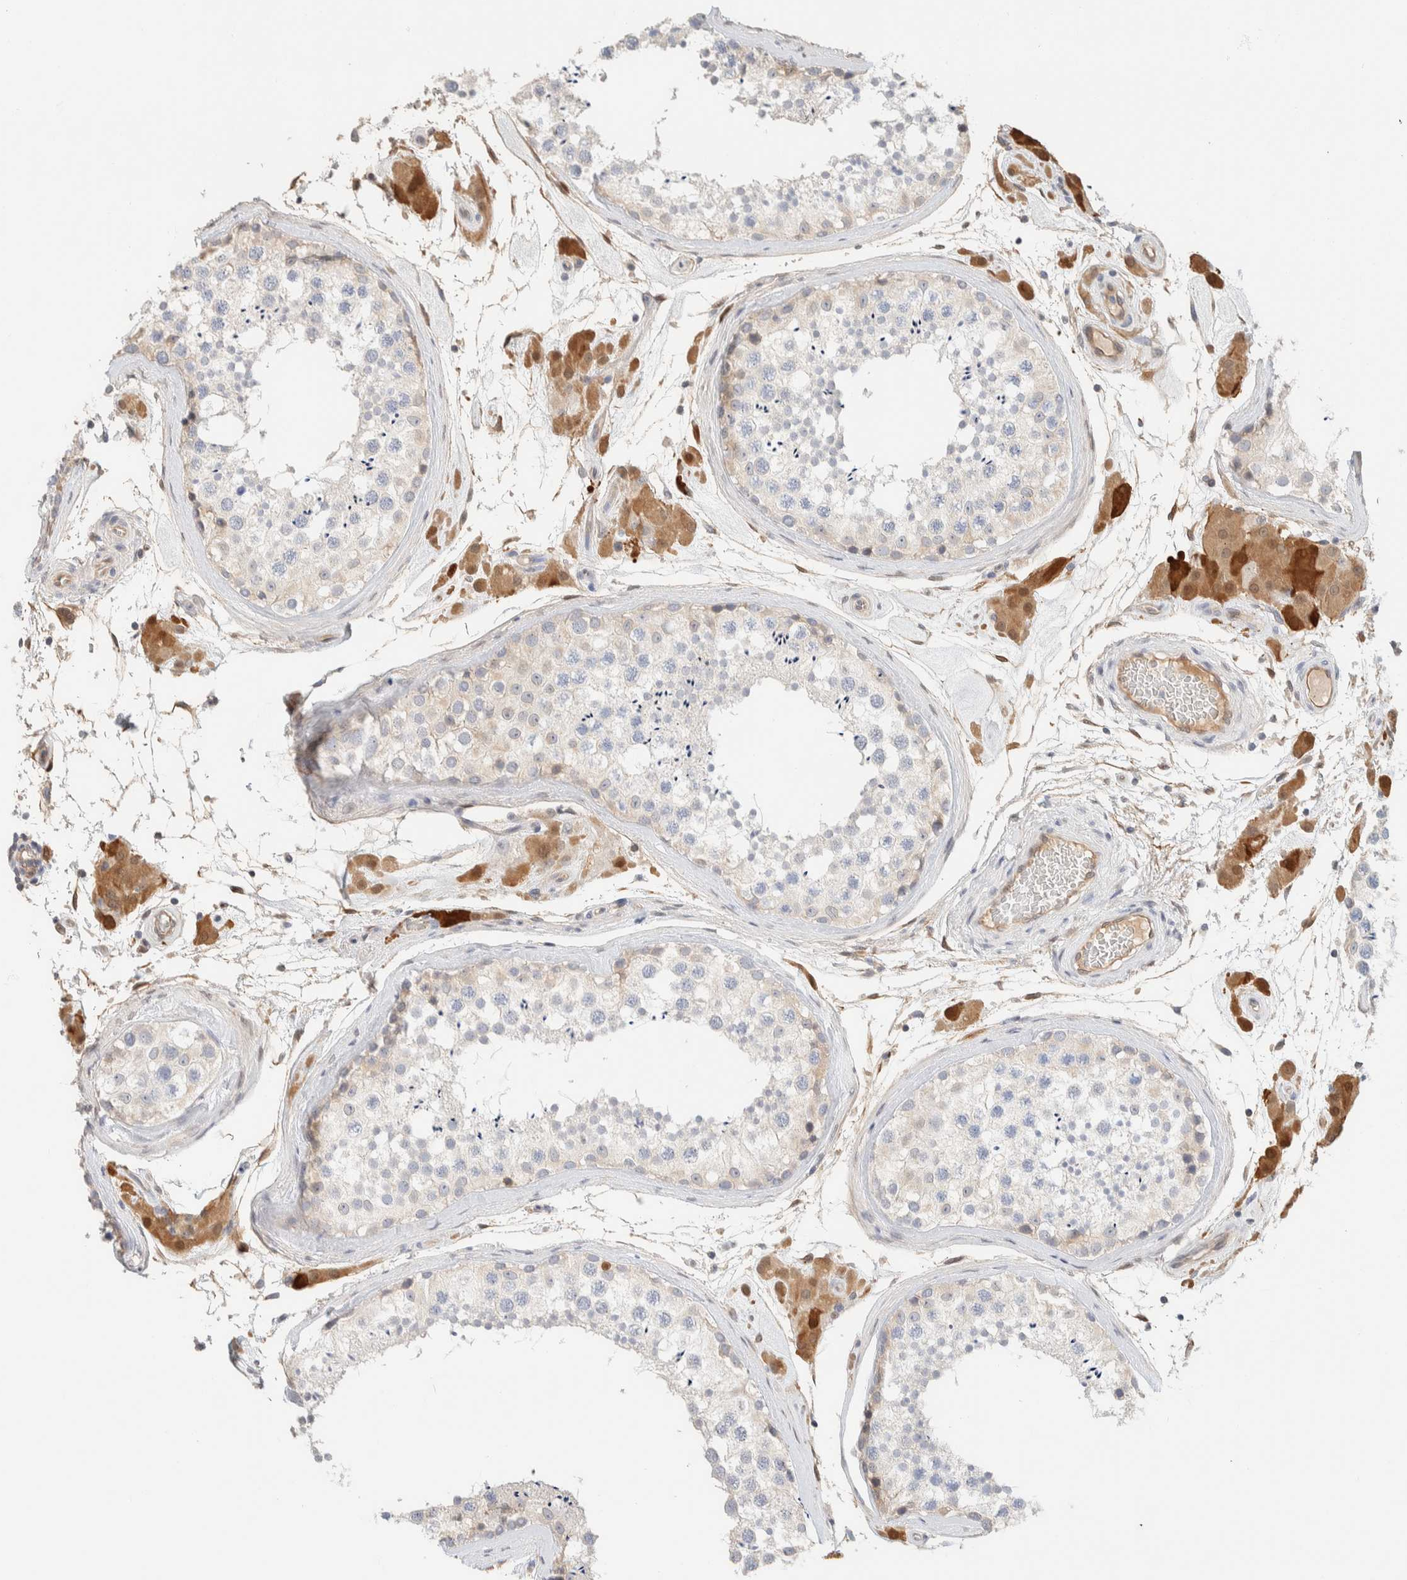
{"staining": {"intensity": "negative", "quantity": "none", "location": "none"}, "tissue": "testis", "cell_type": "Cells in seminiferous ducts", "image_type": "normal", "snomed": [{"axis": "morphology", "description": "Normal tissue, NOS"}, {"axis": "topography", "description": "Testis"}], "caption": "Immunohistochemical staining of normal human testis demonstrates no significant positivity in cells in seminiferous ducts. (Brightfield microscopy of DAB immunohistochemistry (IHC) at high magnification).", "gene": "SETD4", "patient": {"sex": "male", "age": 46}}